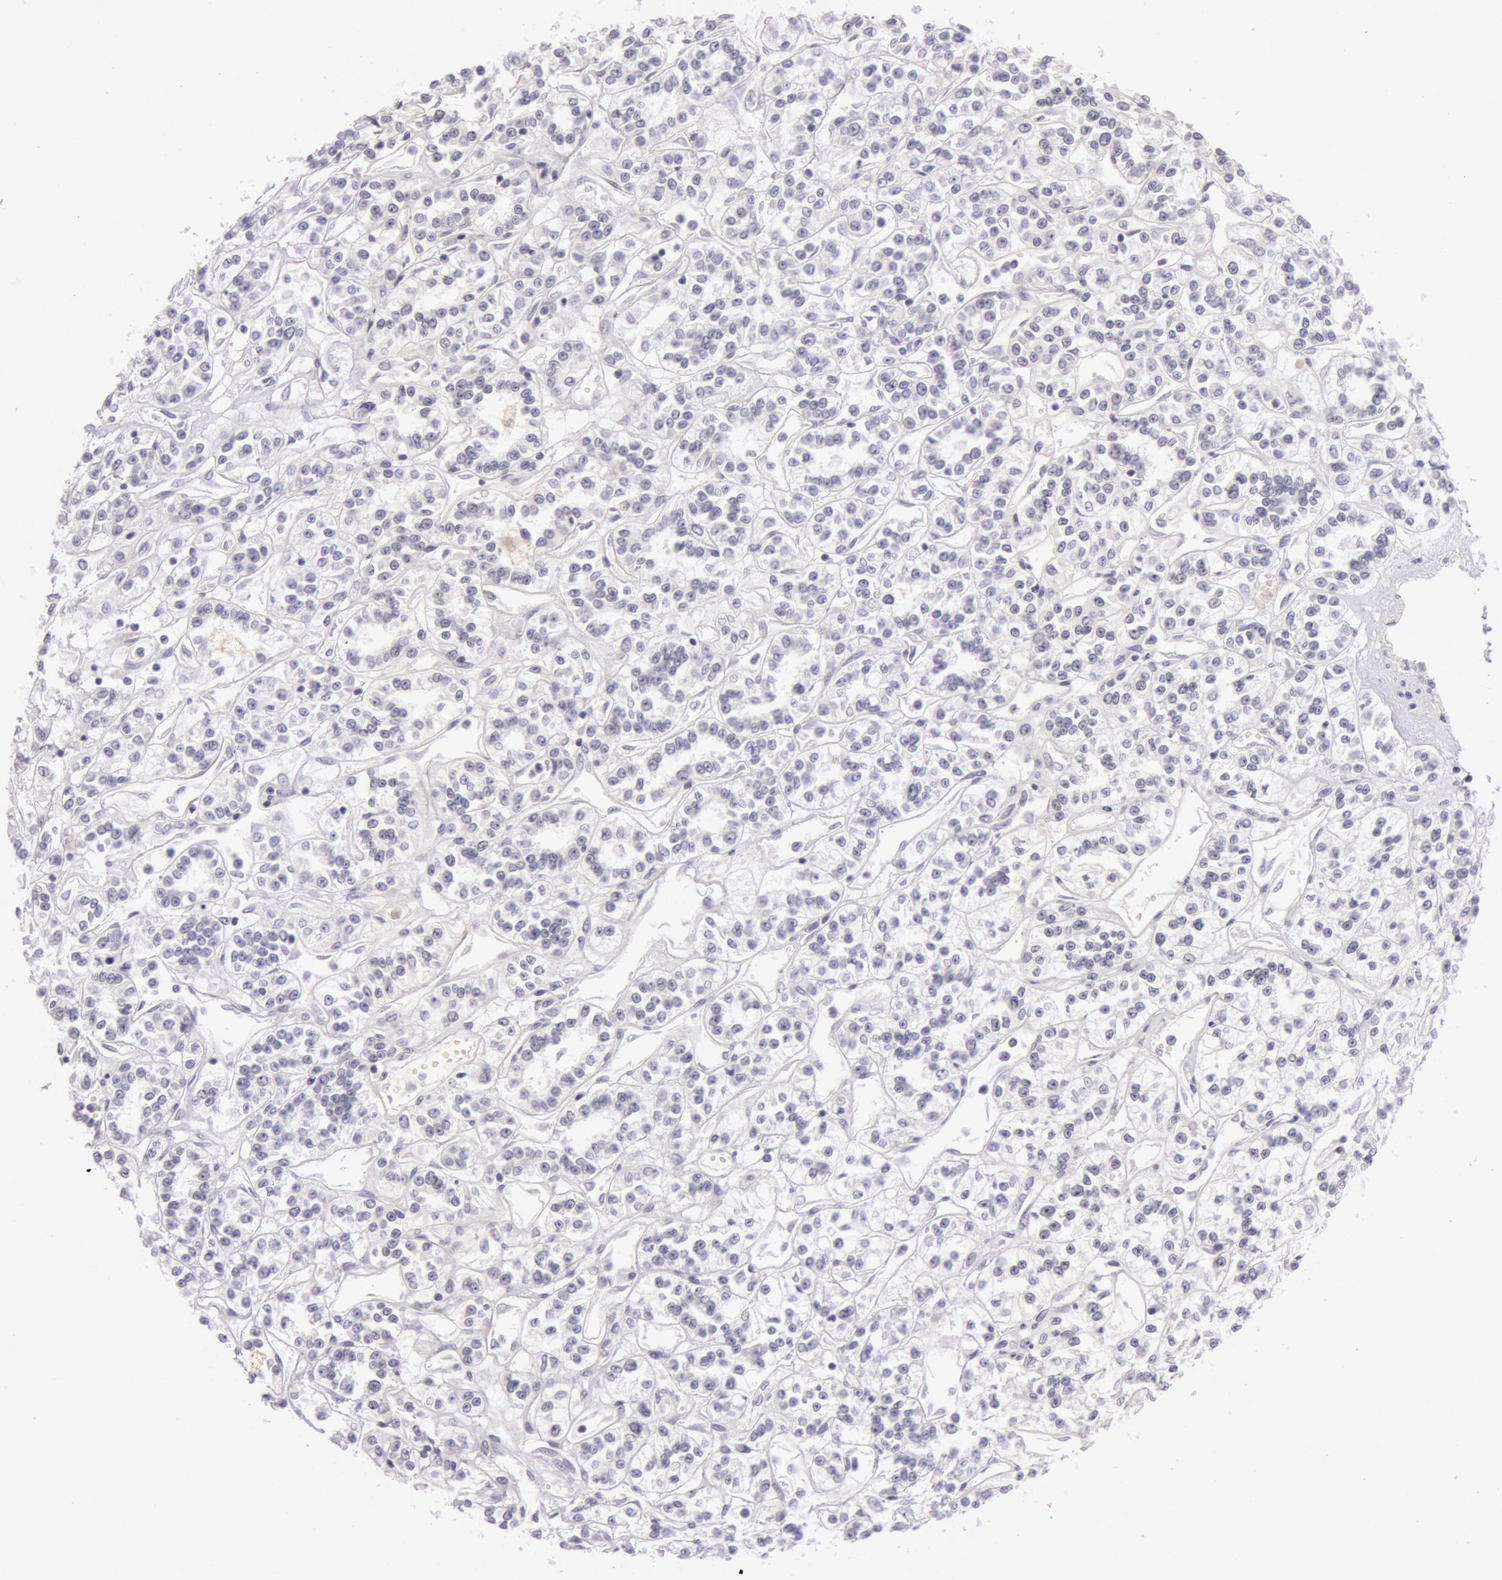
{"staining": {"intensity": "negative", "quantity": "none", "location": "none"}, "tissue": "renal cancer", "cell_type": "Tumor cells", "image_type": "cancer", "snomed": [{"axis": "morphology", "description": "Adenocarcinoma, NOS"}, {"axis": "topography", "description": "Kidney"}], "caption": "Renal cancer (adenocarcinoma) stained for a protein using immunohistochemistry demonstrates no expression tumor cells.", "gene": "RBMY1F", "patient": {"sex": "female", "age": 76}}